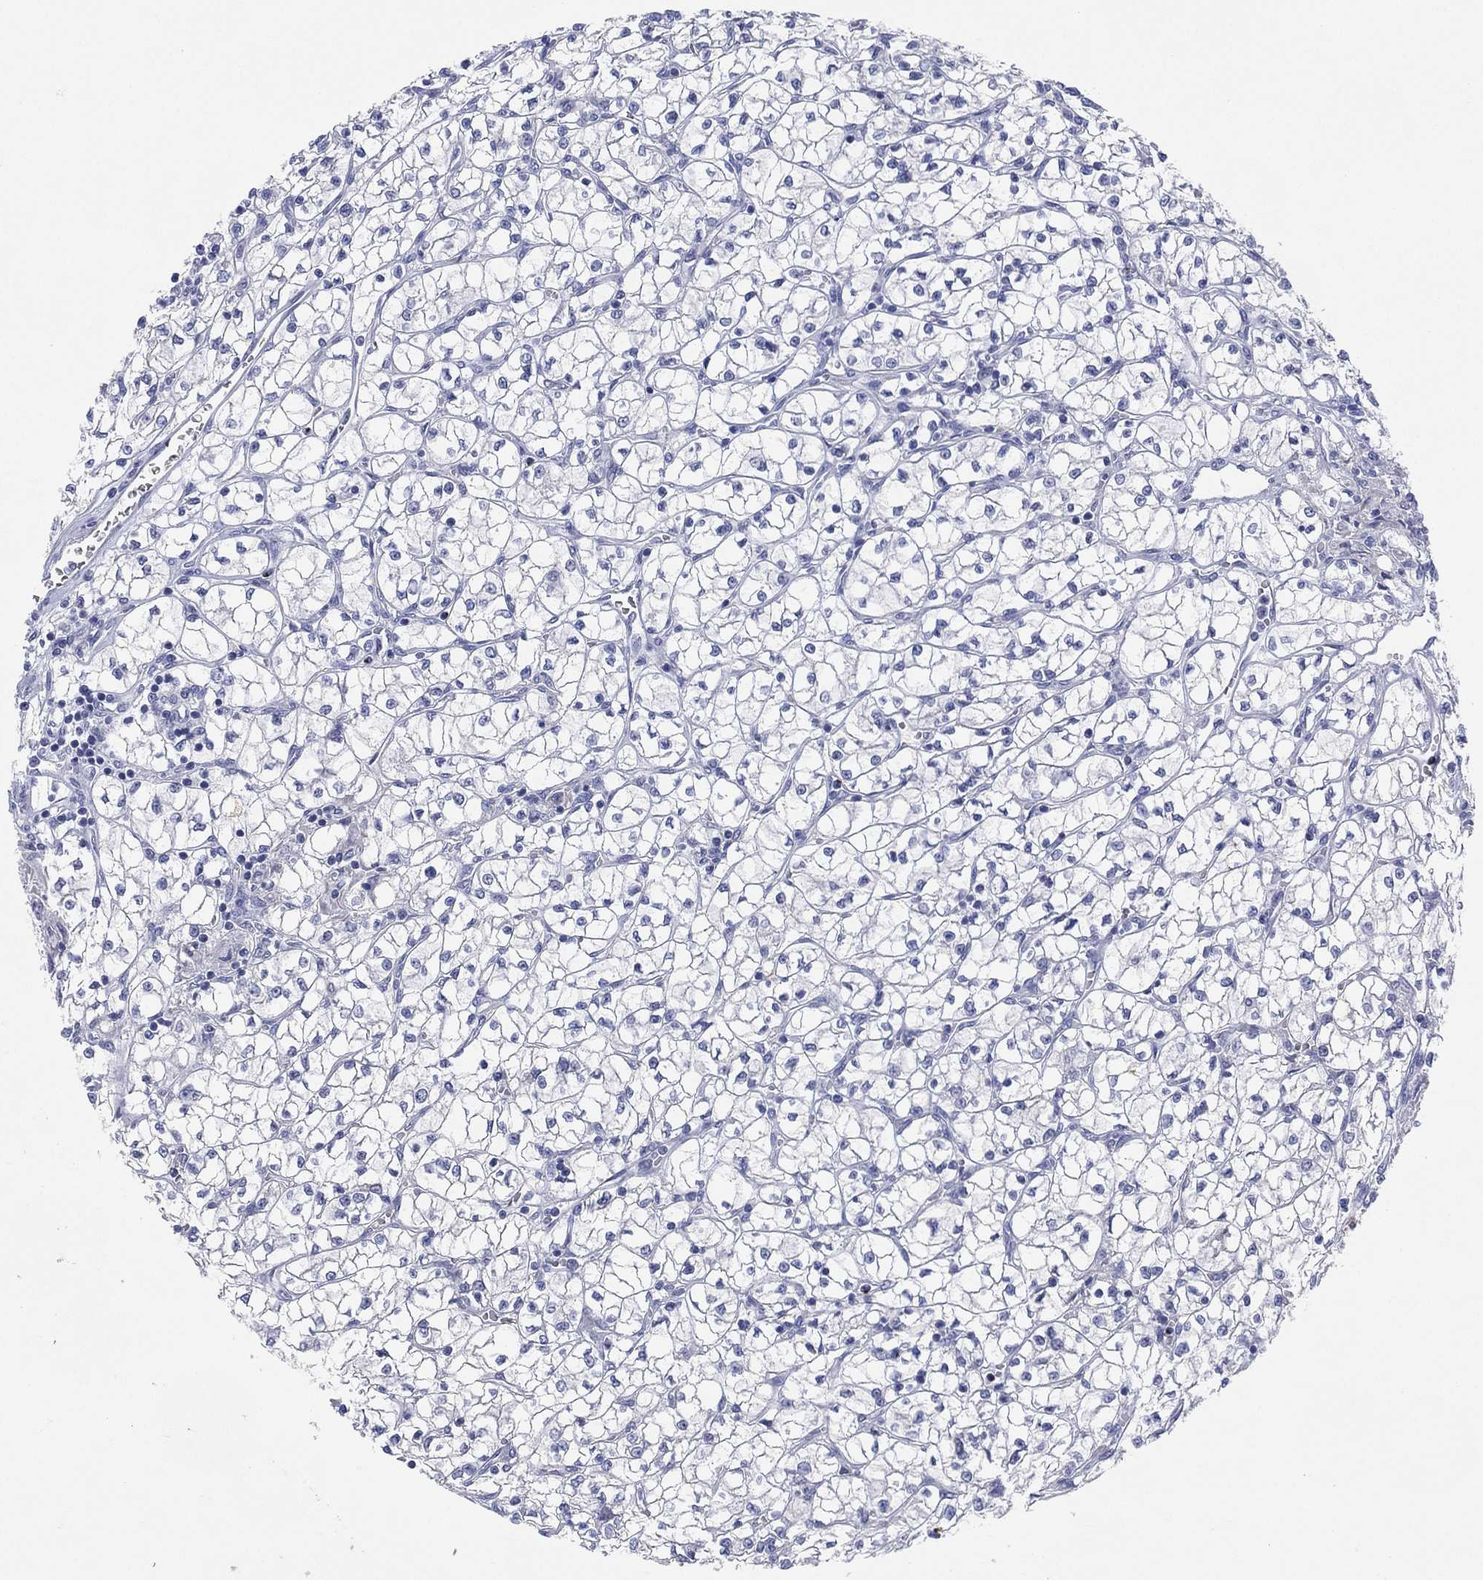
{"staining": {"intensity": "negative", "quantity": "none", "location": "none"}, "tissue": "renal cancer", "cell_type": "Tumor cells", "image_type": "cancer", "snomed": [{"axis": "morphology", "description": "Adenocarcinoma, NOS"}, {"axis": "topography", "description": "Kidney"}], "caption": "Renal adenocarcinoma was stained to show a protein in brown. There is no significant expression in tumor cells.", "gene": "CHRNA3", "patient": {"sex": "female", "age": 64}}